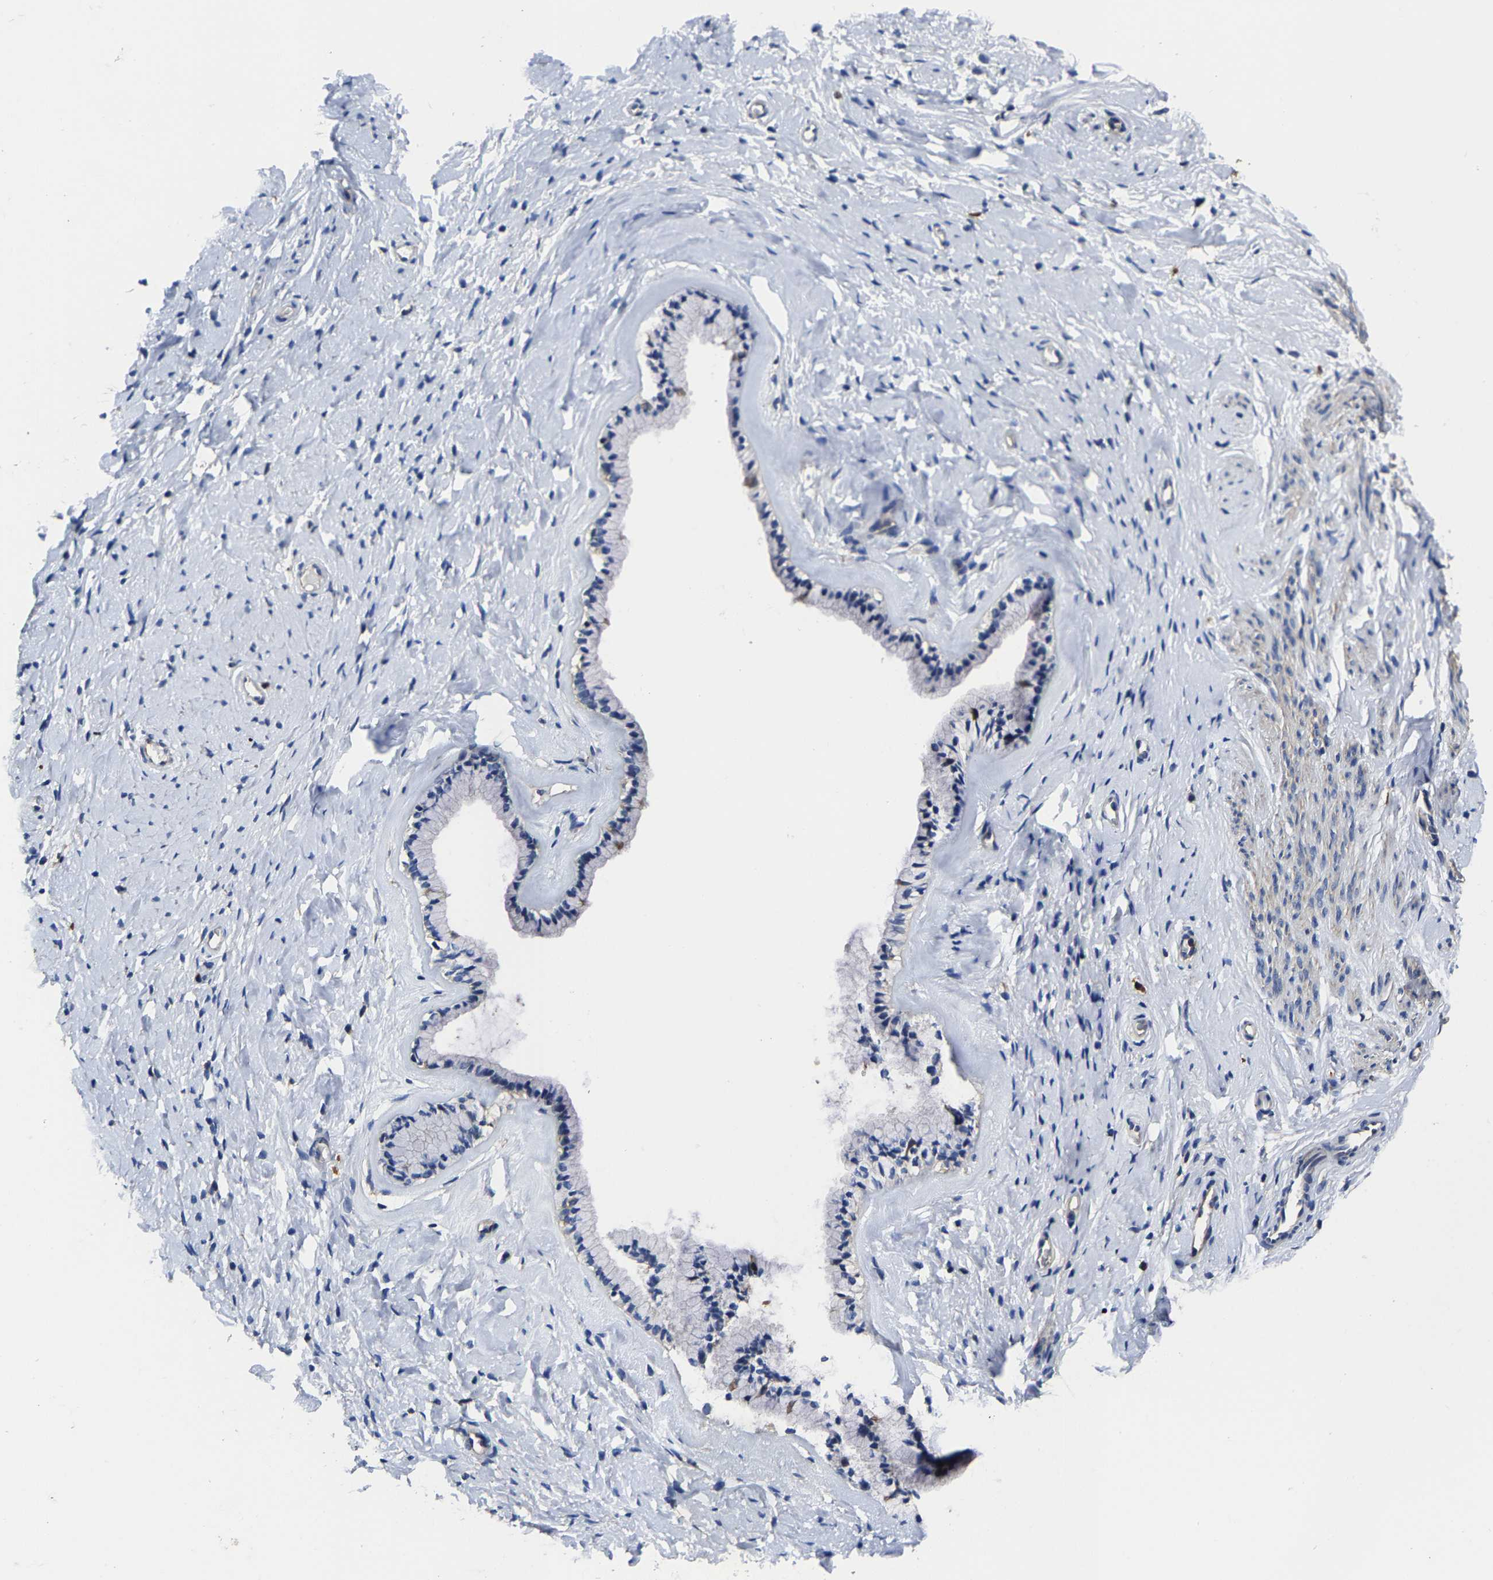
{"staining": {"intensity": "negative", "quantity": "none", "location": "none"}, "tissue": "cervix", "cell_type": "Glandular cells", "image_type": "normal", "snomed": [{"axis": "morphology", "description": "Normal tissue, NOS"}, {"axis": "topography", "description": "Cervix"}], "caption": "The histopathology image displays no significant positivity in glandular cells of cervix. The staining is performed using DAB brown chromogen with nuclei counter-stained in using hematoxylin.", "gene": "TRAF6", "patient": {"sex": "female", "age": 72}}